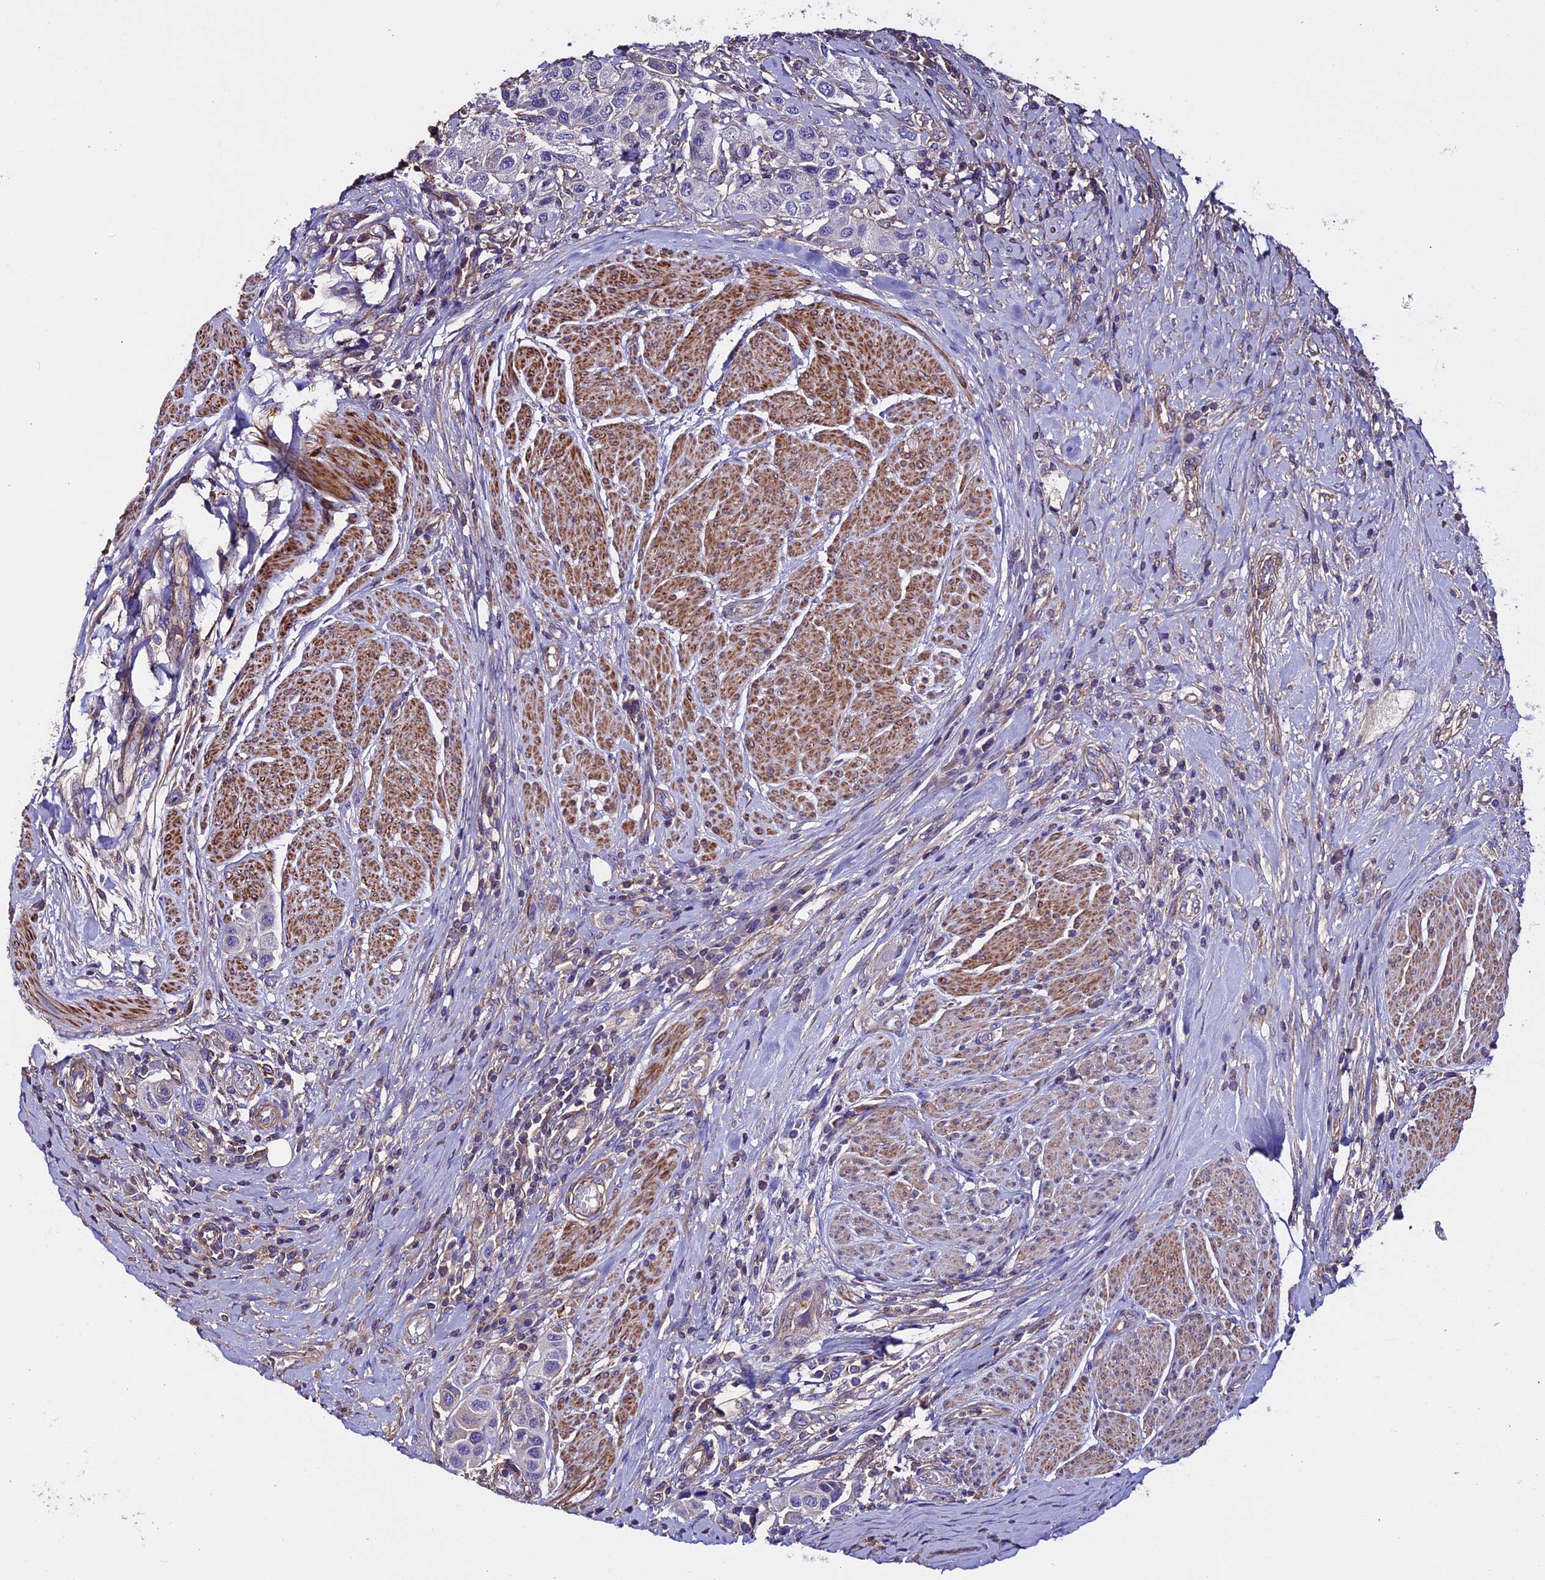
{"staining": {"intensity": "negative", "quantity": "none", "location": "none"}, "tissue": "urothelial cancer", "cell_type": "Tumor cells", "image_type": "cancer", "snomed": [{"axis": "morphology", "description": "Urothelial carcinoma, High grade"}, {"axis": "topography", "description": "Urinary bladder"}], "caption": "An immunohistochemistry (IHC) photomicrograph of high-grade urothelial carcinoma is shown. There is no staining in tumor cells of high-grade urothelial carcinoma. Brightfield microscopy of IHC stained with DAB (brown) and hematoxylin (blue), captured at high magnification.", "gene": "EVA1B", "patient": {"sex": "male", "age": 50}}